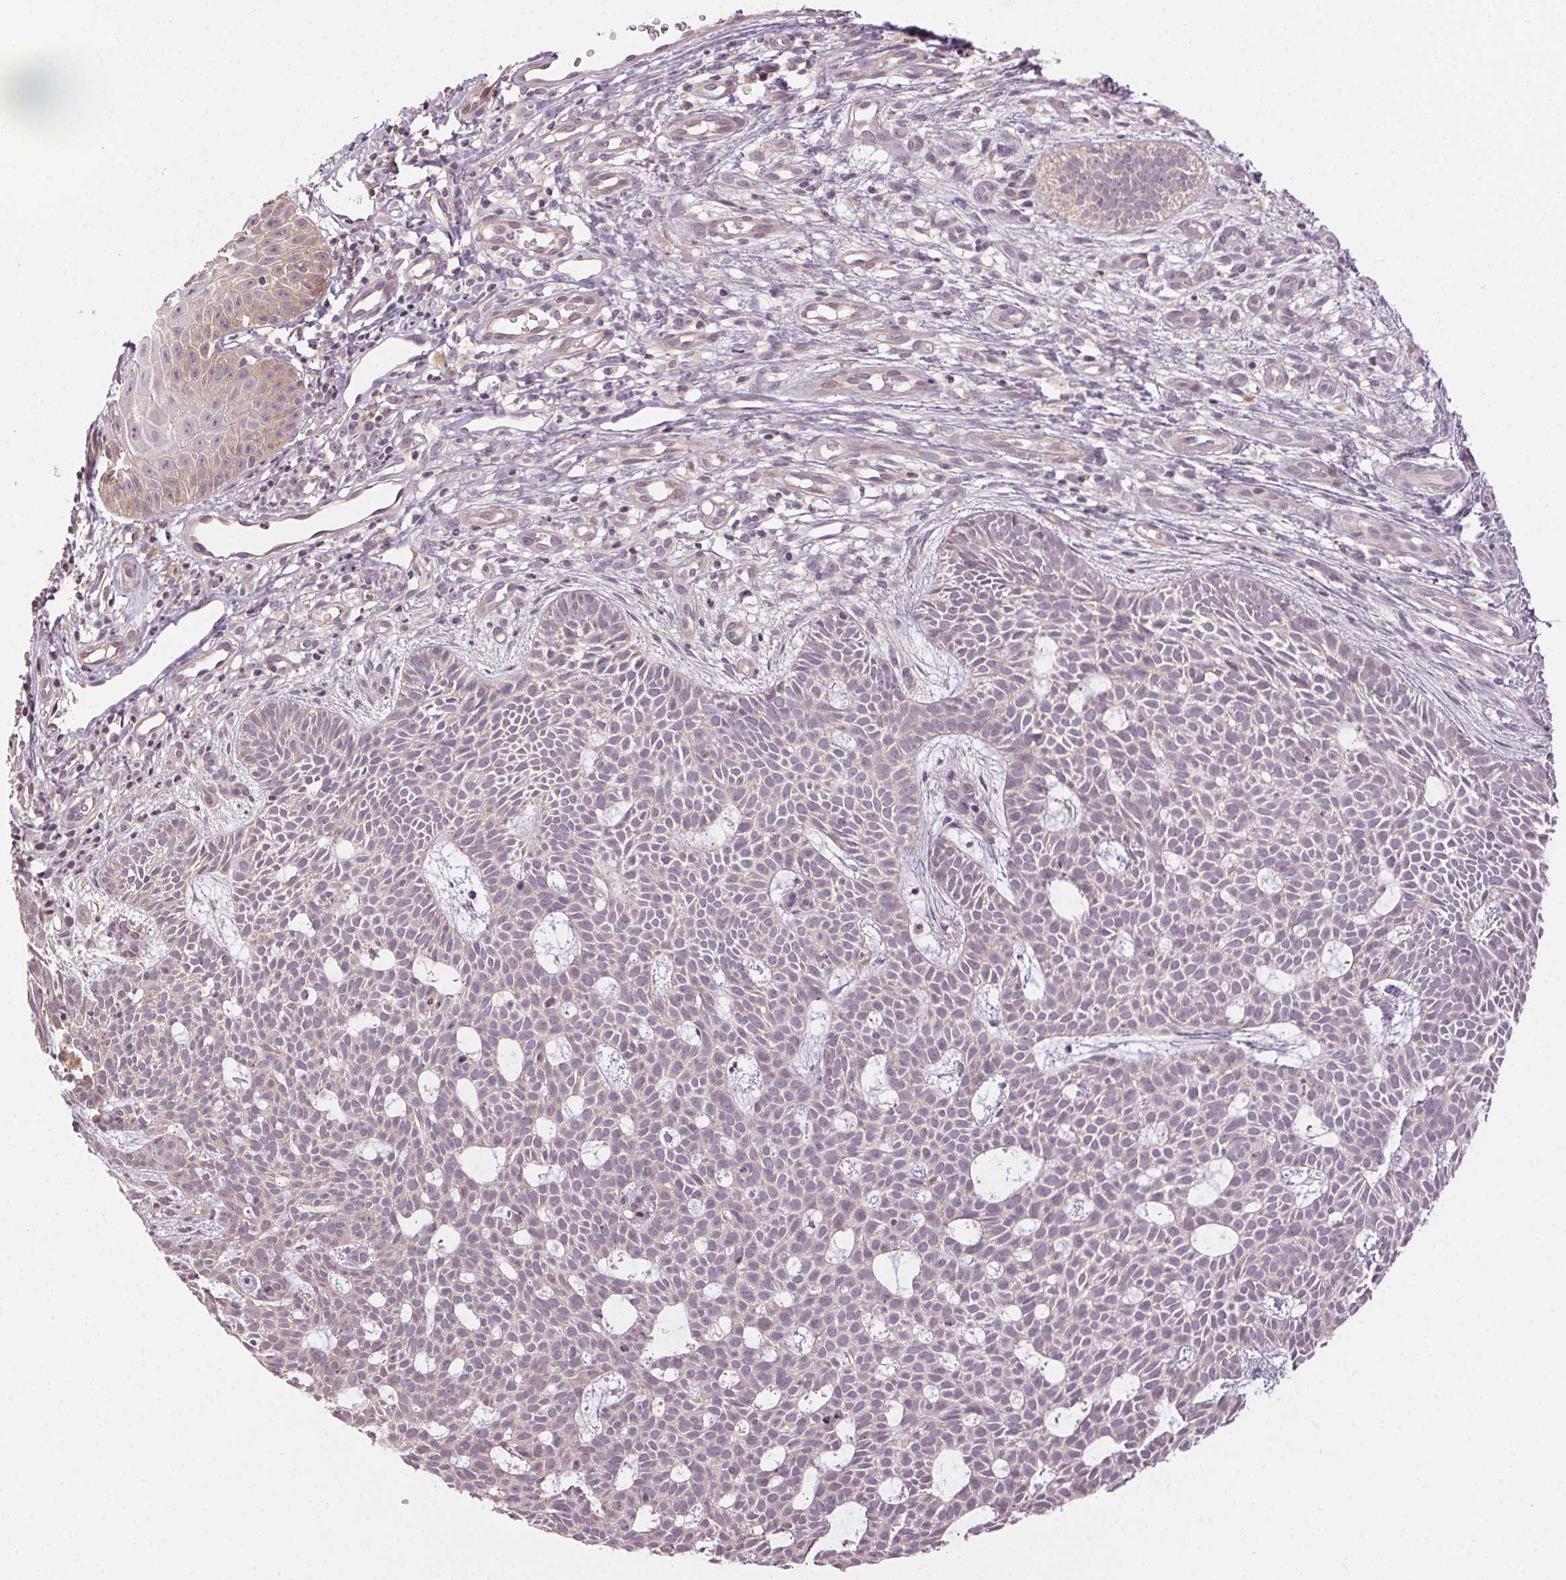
{"staining": {"intensity": "negative", "quantity": "none", "location": "none"}, "tissue": "skin cancer", "cell_type": "Tumor cells", "image_type": "cancer", "snomed": [{"axis": "morphology", "description": "Basal cell carcinoma"}, {"axis": "topography", "description": "Skin"}], "caption": "IHC photomicrograph of skin basal cell carcinoma stained for a protein (brown), which displays no positivity in tumor cells. (DAB (3,3'-diaminobenzidine) immunohistochemistry (IHC) with hematoxylin counter stain).", "gene": "ATP1B3", "patient": {"sex": "male", "age": 59}}